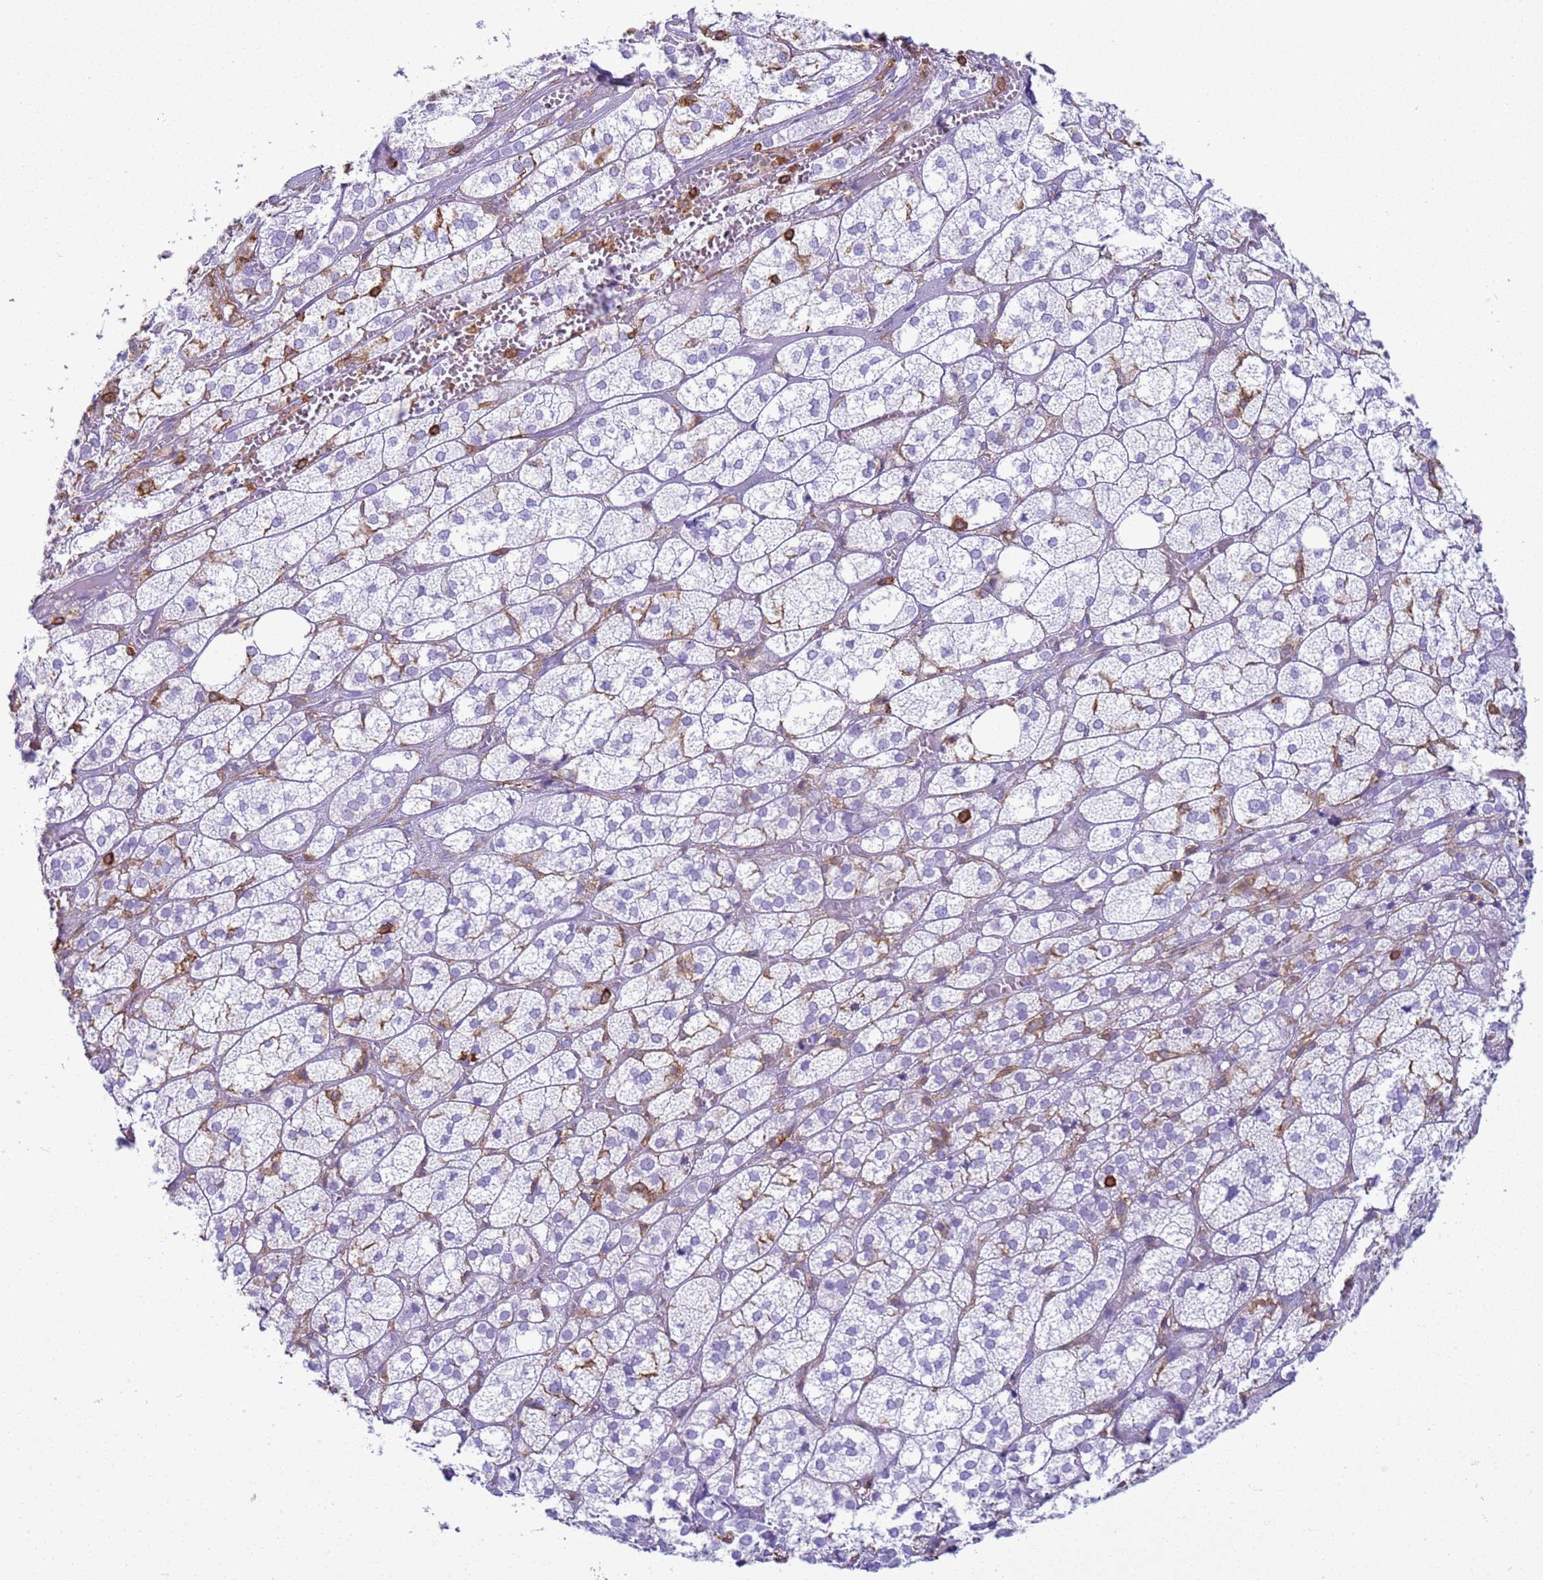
{"staining": {"intensity": "negative", "quantity": "none", "location": "none"}, "tissue": "adrenal gland", "cell_type": "Glandular cells", "image_type": "normal", "snomed": [{"axis": "morphology", "description": "Normal tissue, NOS"}, {"axis": "topography", "description": "Adrenal gland"}], "caption": "Immunohistochemical staining of normal human adrenal gland shows no significant expression in glandular cells.", "gene": "IRF5", "patient": {"sex": "female", "age": 61}}